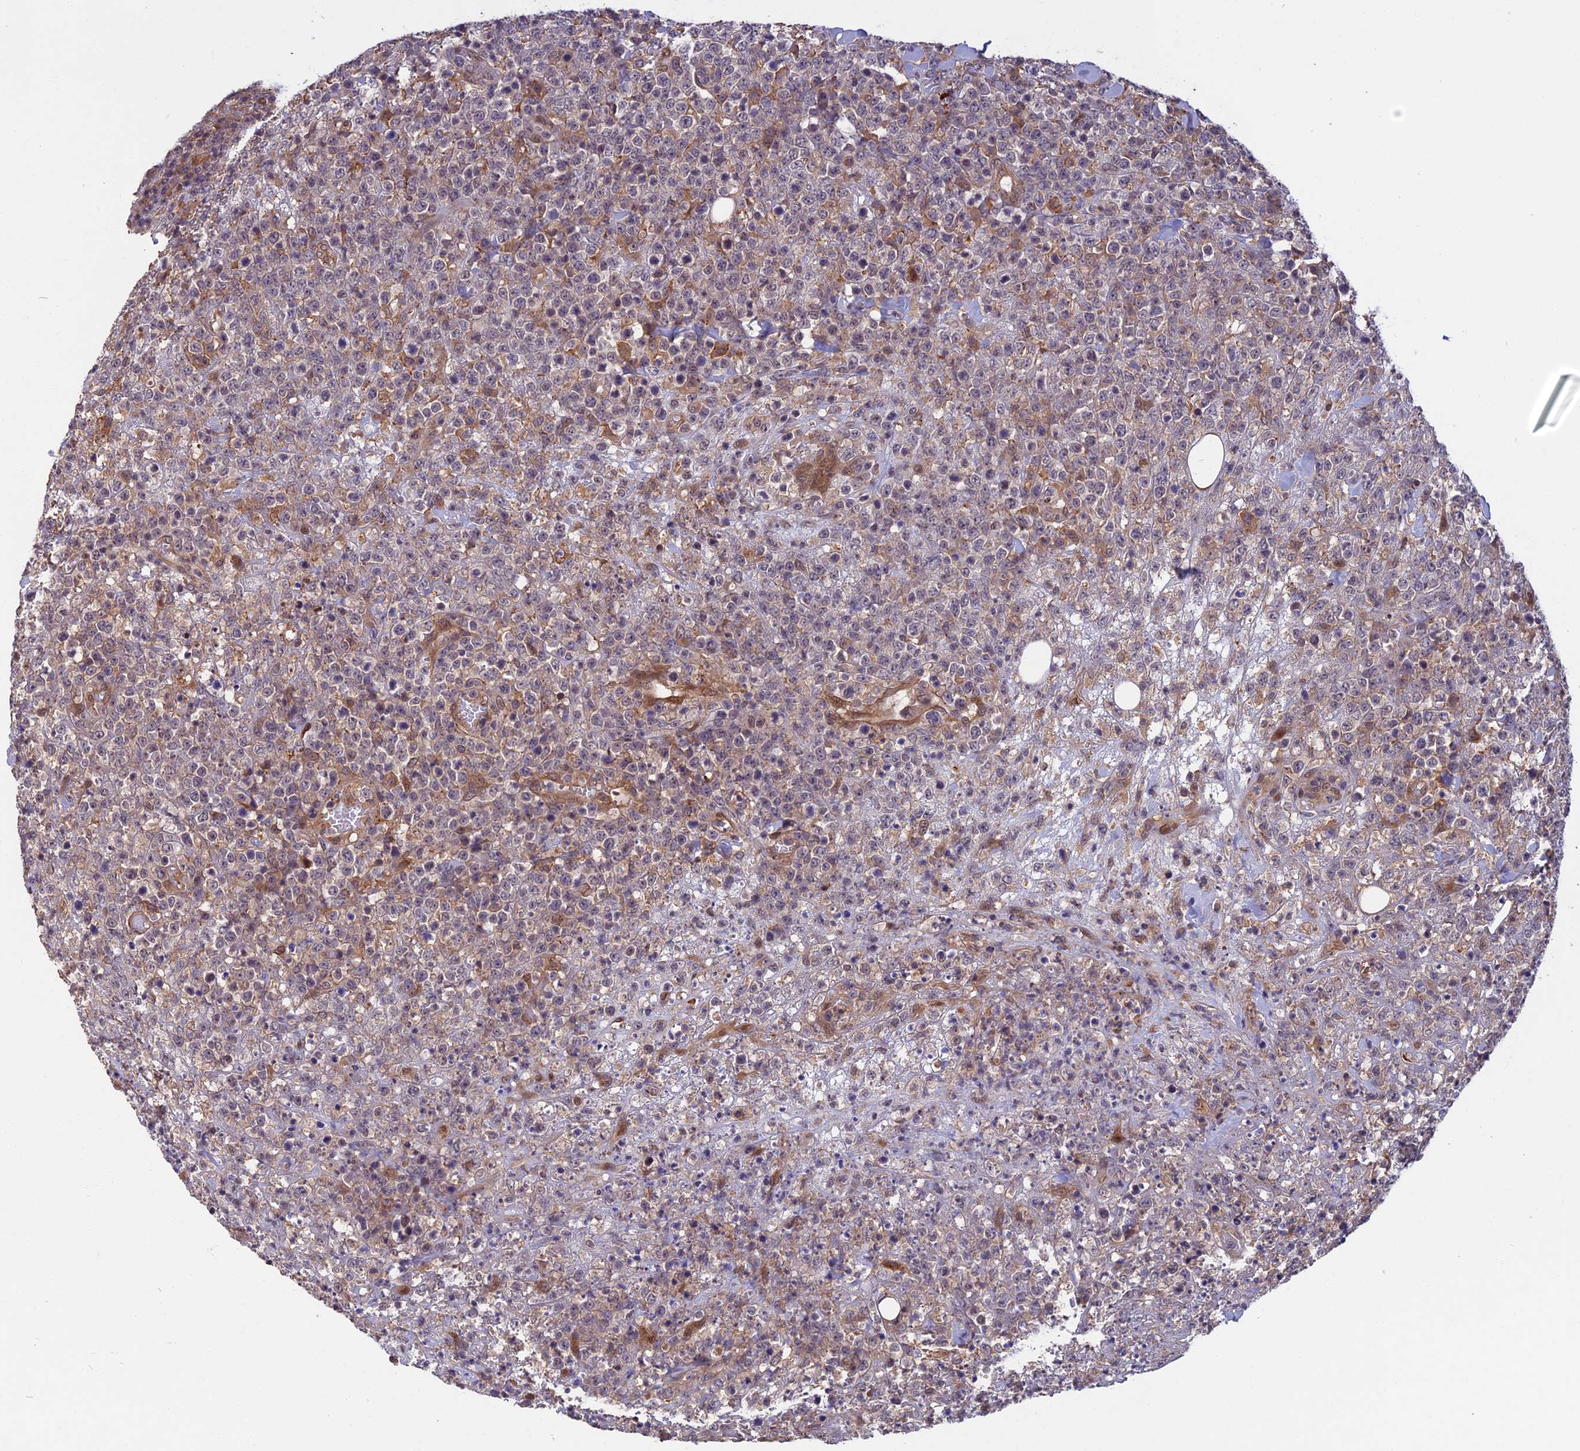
{"staining": {"intensity": "negative", "quantity": "none", "location": "none"}, "tissue": "lymphoma", "cell_type": "Tumor cells", "image_type": "cancer", "snomed": [{"axis": "morphology", "description": "Malignant lymphoma, non-Hodgkin's type, High grade"}, {"axis": "topography", "description": "Colon"}], "caption": "Immunohistochemical staining of human lymphoma exhibits no significant staining in tumor cells.", "gene": "SPG11", "patient": {"sex": "female", "age": 53}}